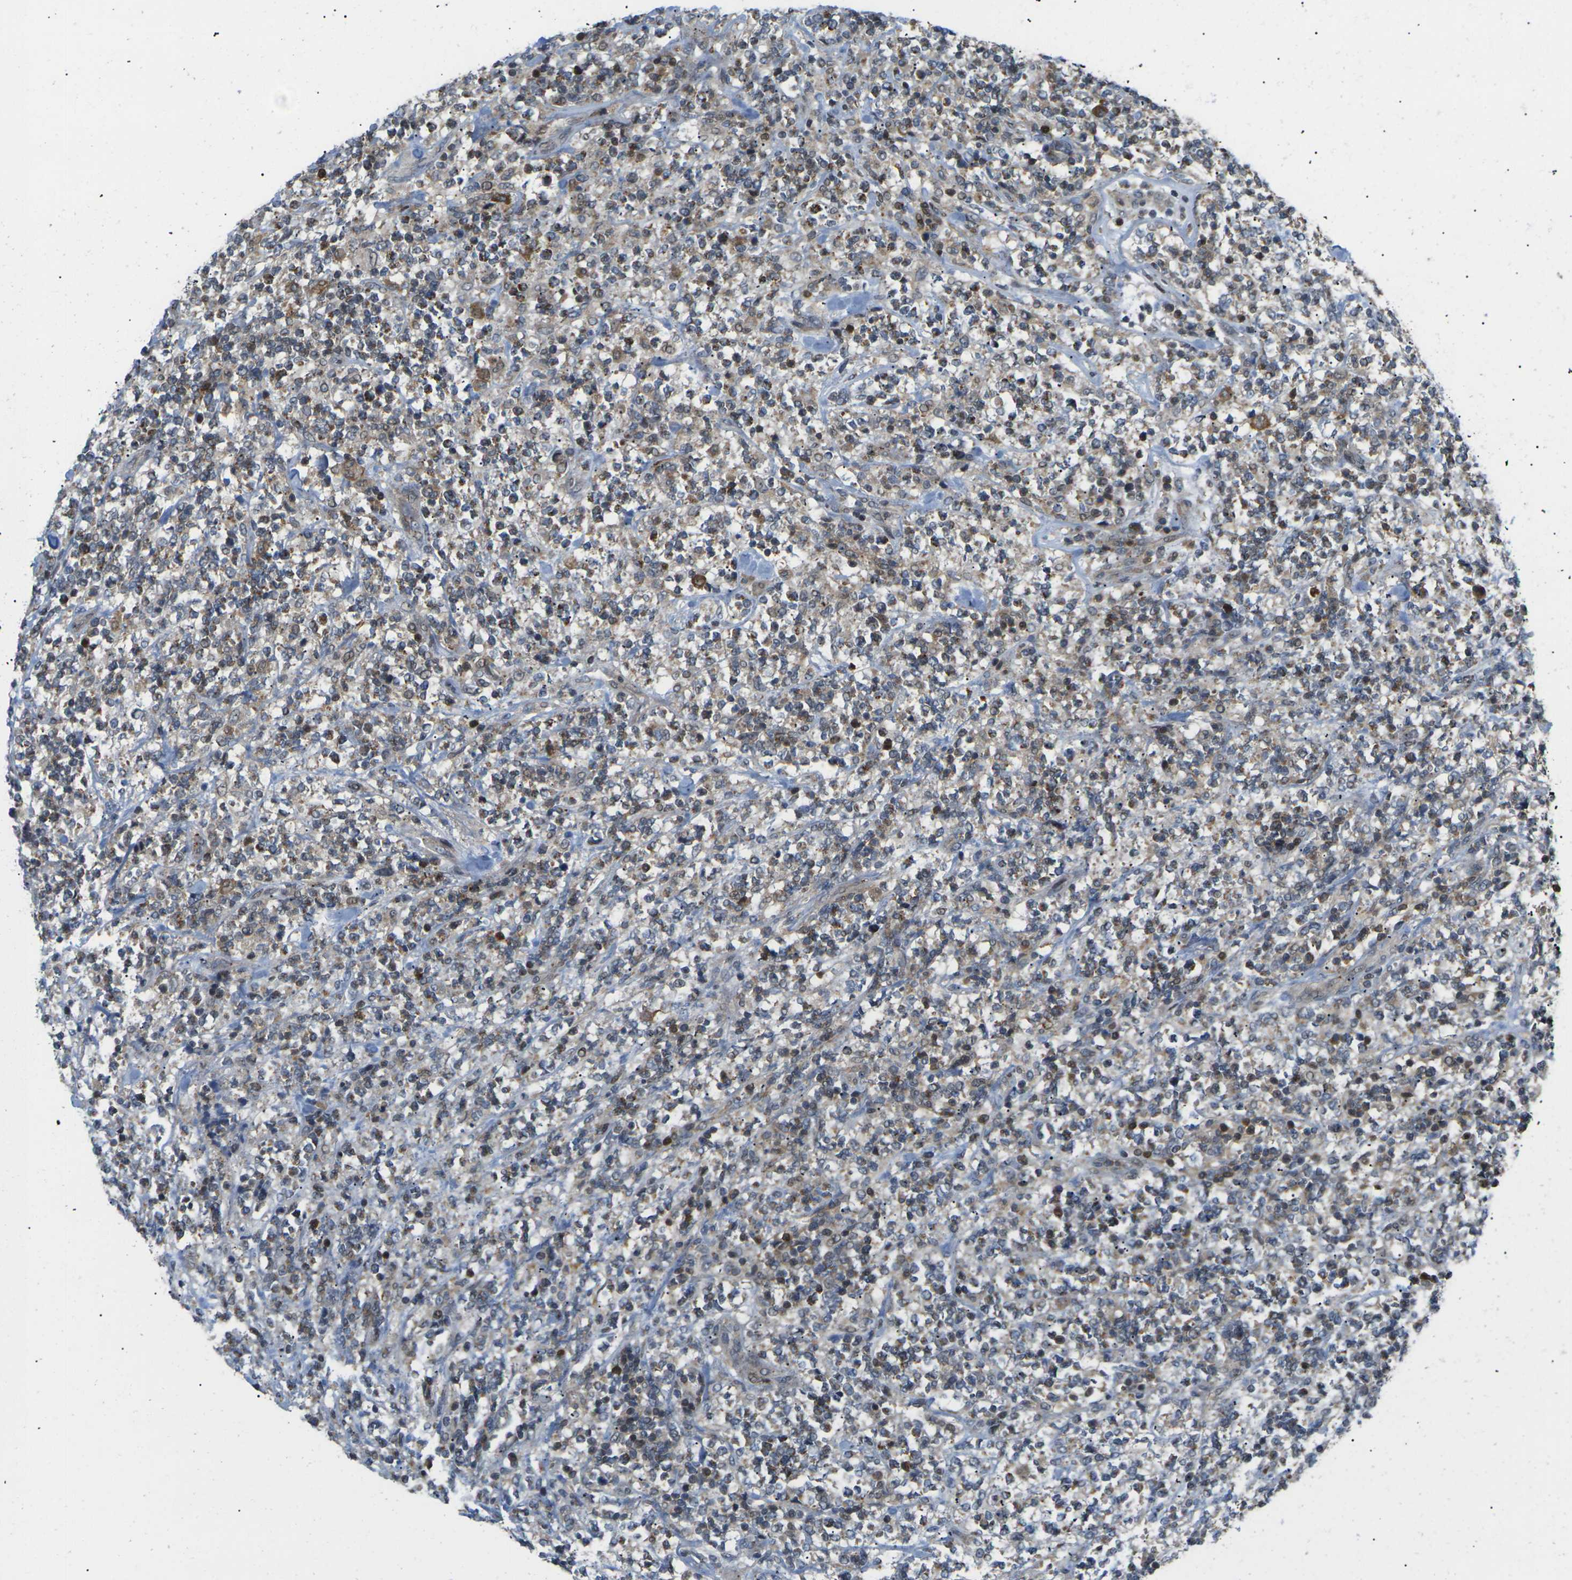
{"staining": {"intensity": "moderate", "quantity": "<25%", "location": "cytoplasmic/membranous"}, "tissue": "lymphoma", "cell_type": "Tumor cells", "image_type": "cancer", "snomed": [{"axis": "morphology", "description": "Malignant lymphoma, non-Hodgkin's type, High grade"}, {"axis": "topography", "description": "Soft tissue"}], "caption": "A low amount of moderate cytoplasmic/membranous expression is present in about <25% of tumor cells in lymphoma tissue.", "gene": "RPS6KA3", "patient": {"sex": "male", "age": 18}}